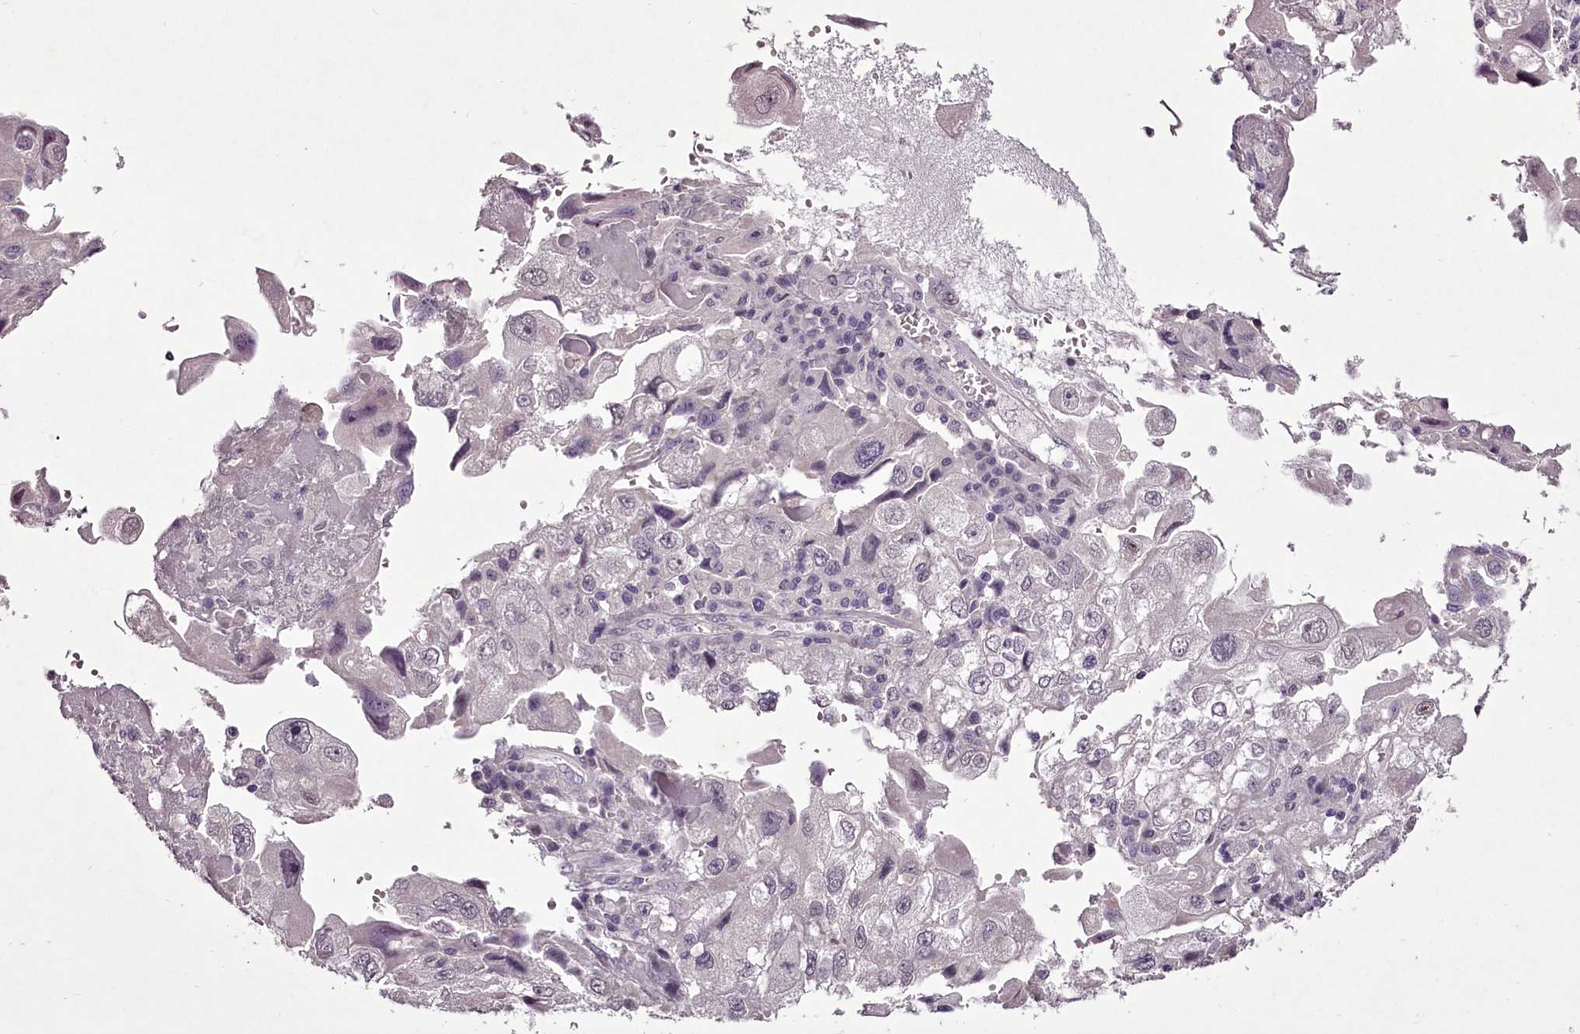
{"staining": {"intensity": "negative", "quantity": "none", "location": "none"}, "tissue": "endometrial cancer", "cell_type": "Tumor cells", "image_type": "cancer", "snomed": [{"axis": "morphology", "description": "Adenocarcinoma, NOS"}, {"axis": "topography", "description": "Endometrium"}], "caption": "The micrograph displays no staining of tumor cells in adenocarcinoma (endometrial).", "gene": "C1orf56", "patient": {"sex": "female", "age": 49}}